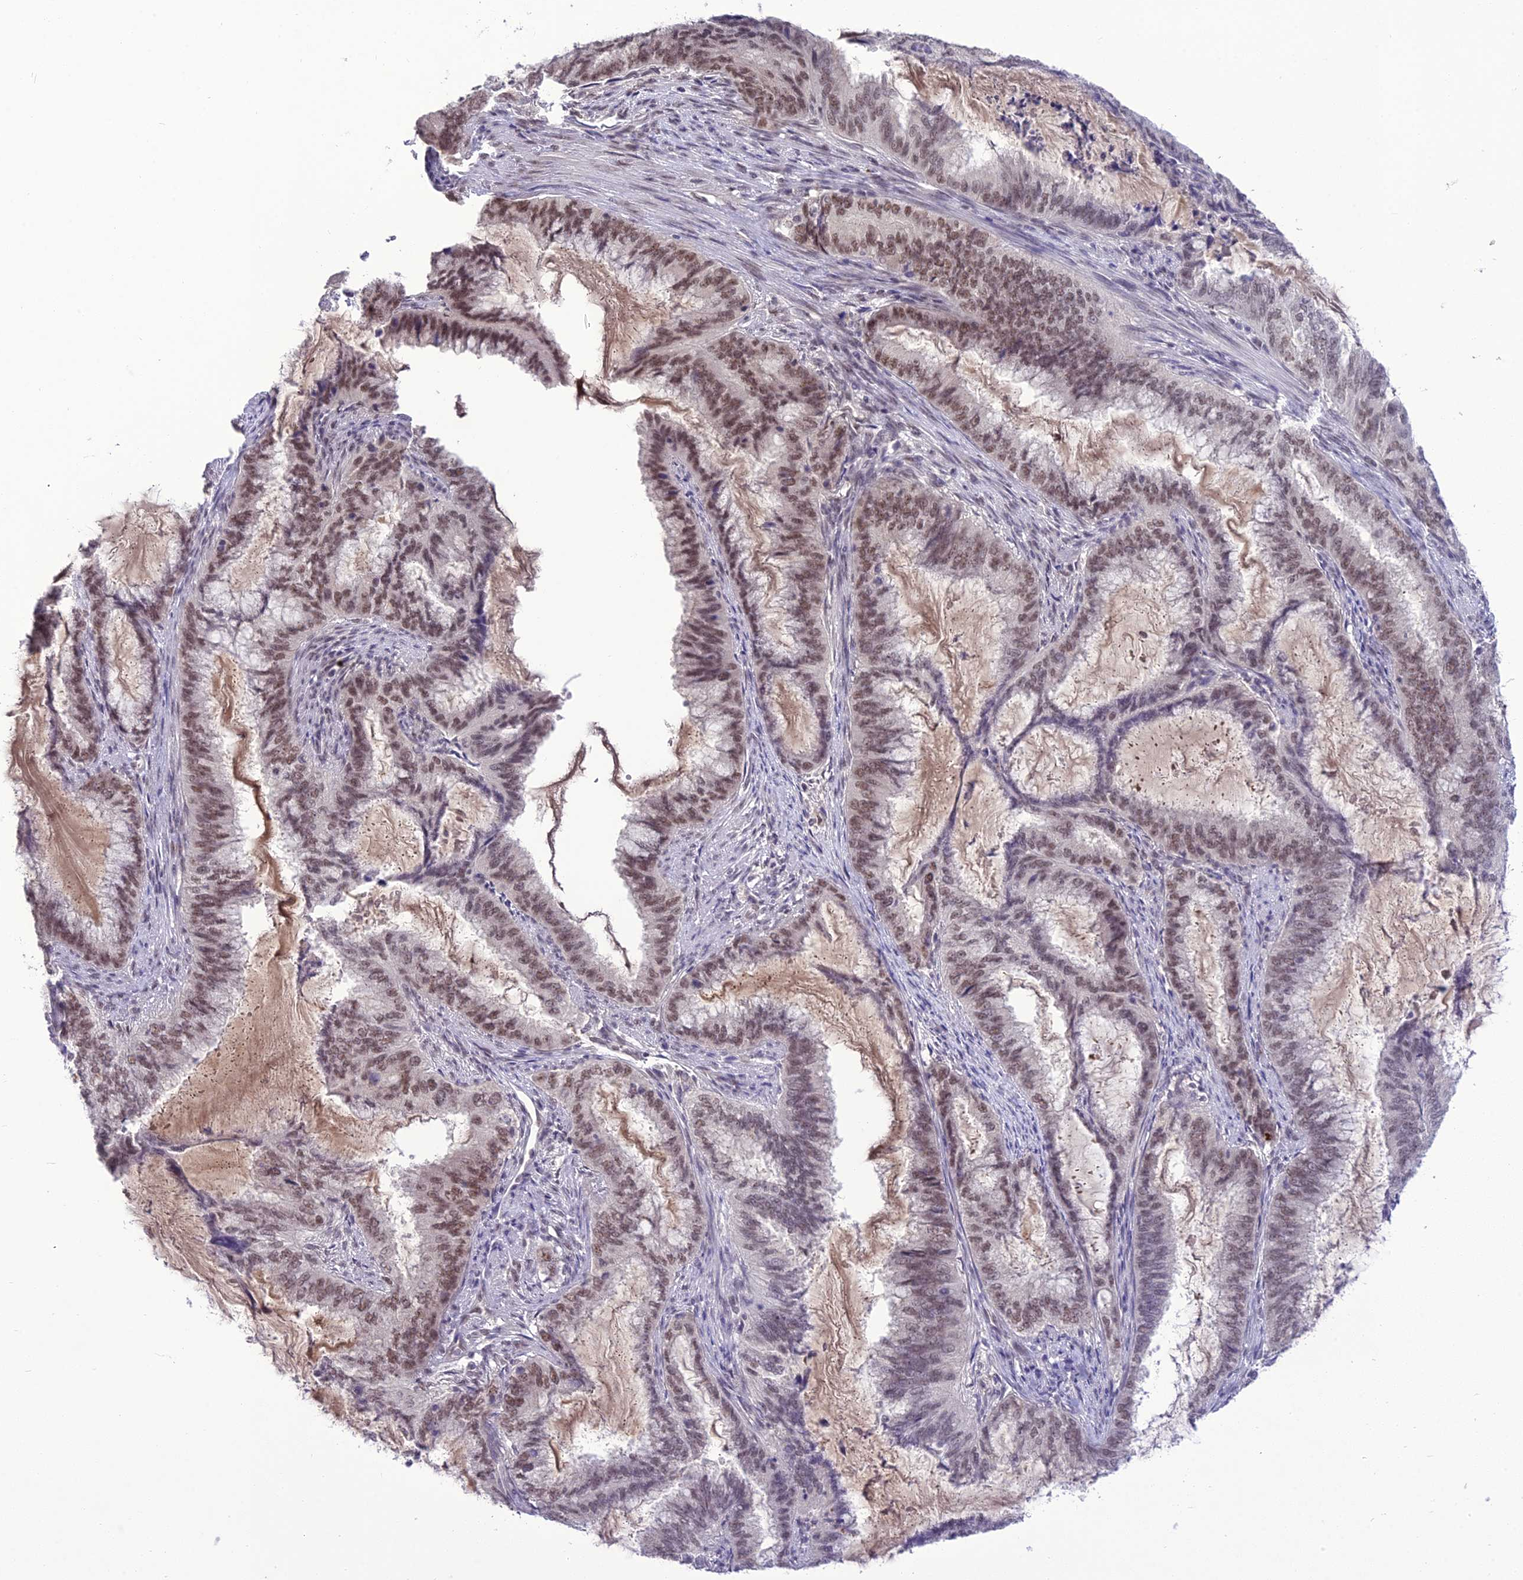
{"staining": {"intensity": "moderate", "quantity": ">75%", "location": "cytoplasmic/membranous"}, "tissue": "endometrial cancer", "cell_type": "Tumor cells", "image_type": "cancer", "snomed": [{"axis": "morphology", "description": "Adenocarcinoma, NOS"}, {"axis": "topography", "description": "Endometrium"}], "caption": "Immunohistochemistry photomicrograph of neoplastic tissue: endometrial adenocarcinoma stained using immunohistochemistry (IHC) reveals medium levels of moderate protein expression localized specifically in the cytoplasmic/membranous of tumor cells, appearing as a cytoplasmic/membranous brown color.", "gene": "SH3RF3", "patient": {"sex": "female", "age": 51}}